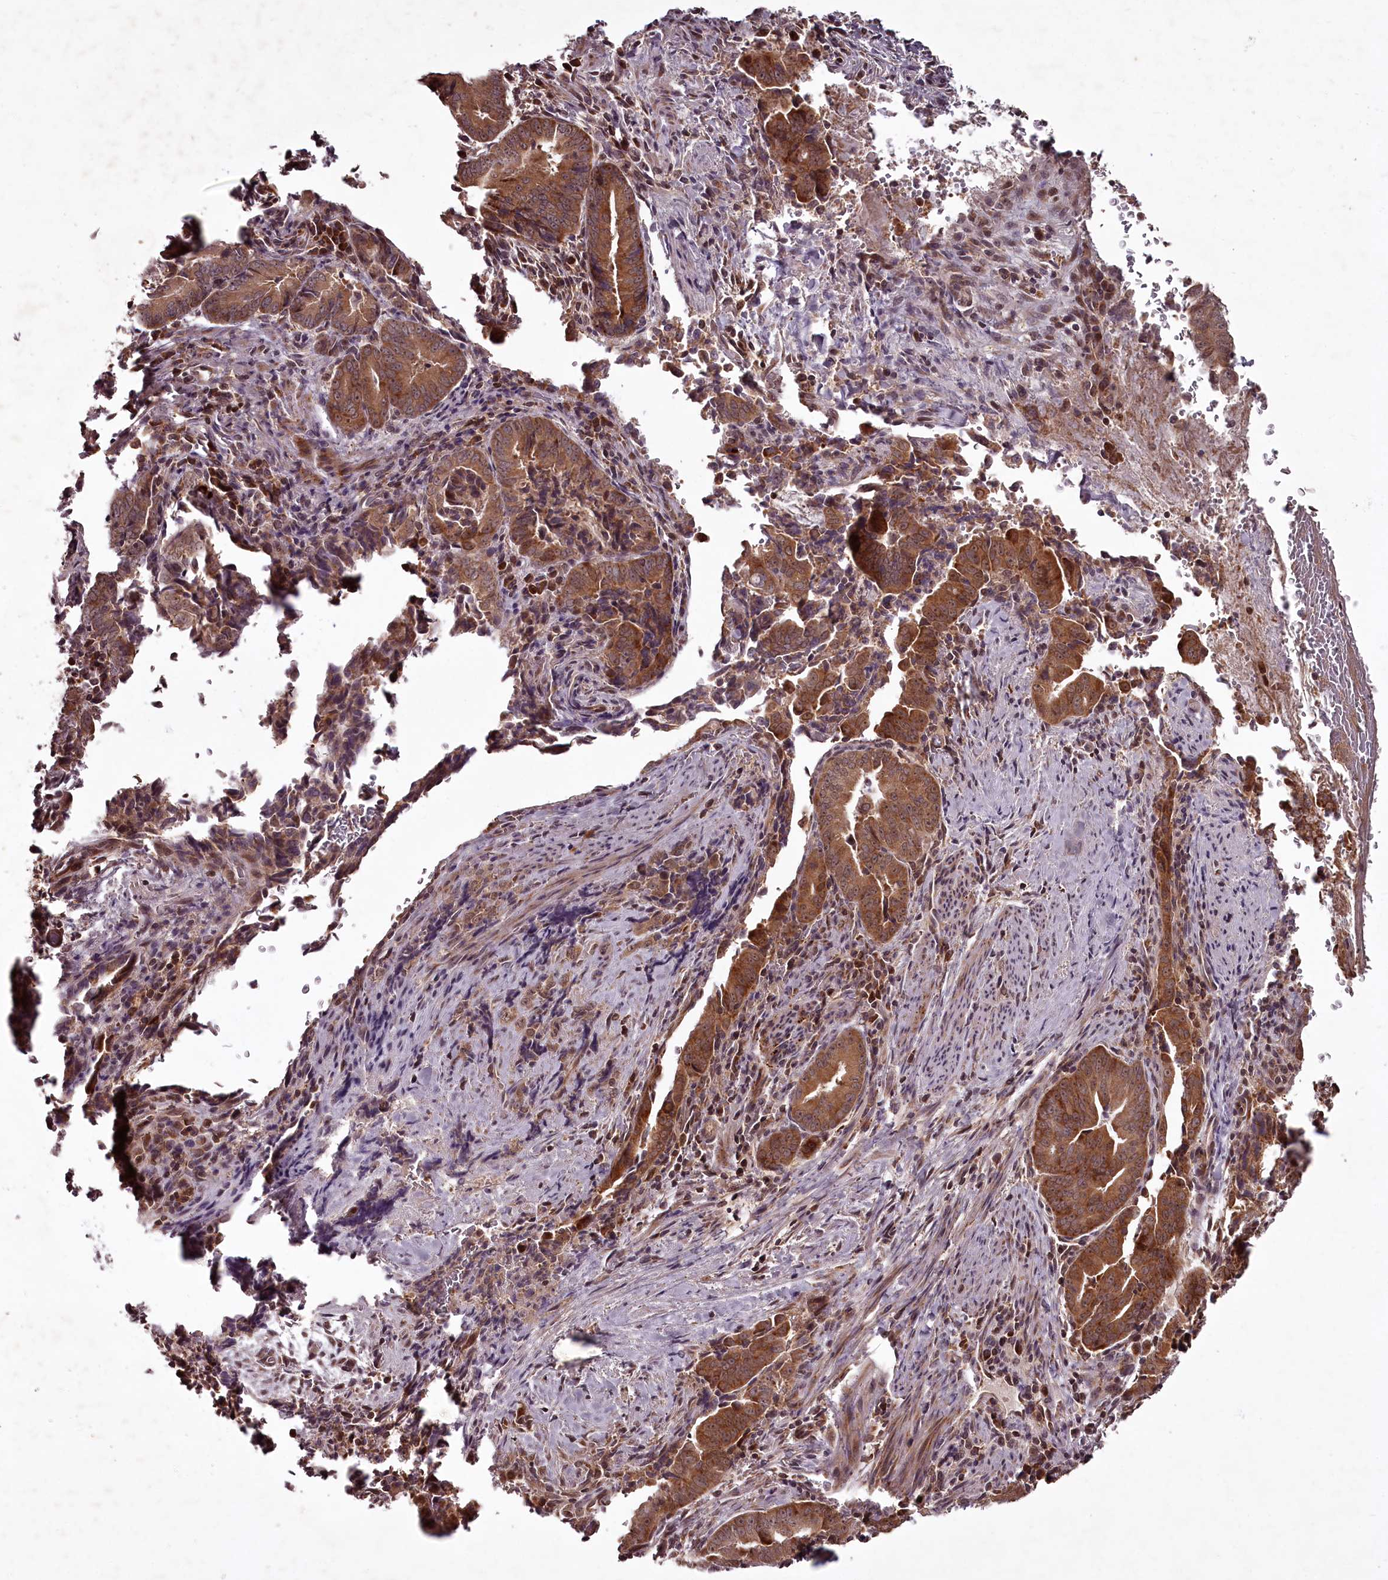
{"staining": {"intensity": "moderate", "quantity": ">75%", "location": "cytoplasmic/membranous"}, "tissue": "pancreatic cancer", "cell_type": "Tumor cells", "image_type": "cancer", "snomed": [{"axis": "morphology", "description": "Adenocarcinoma, NOS"}, {"axis": "topography", "description": "Pancreas"}], "caption": "High-magnification brightfield microscopy of adenocarcinoma (pancreatic) stained with DAB (3,3'-diaminobenzidine) (brown) and counterstained with hematoxylin (blue). tumor cells exhibit moderate cytoplasmic/membranous positivity is present in approximately>75% of cells.", "gene": "PCBP2", "patient": {"sex": "female", "age": 63}}